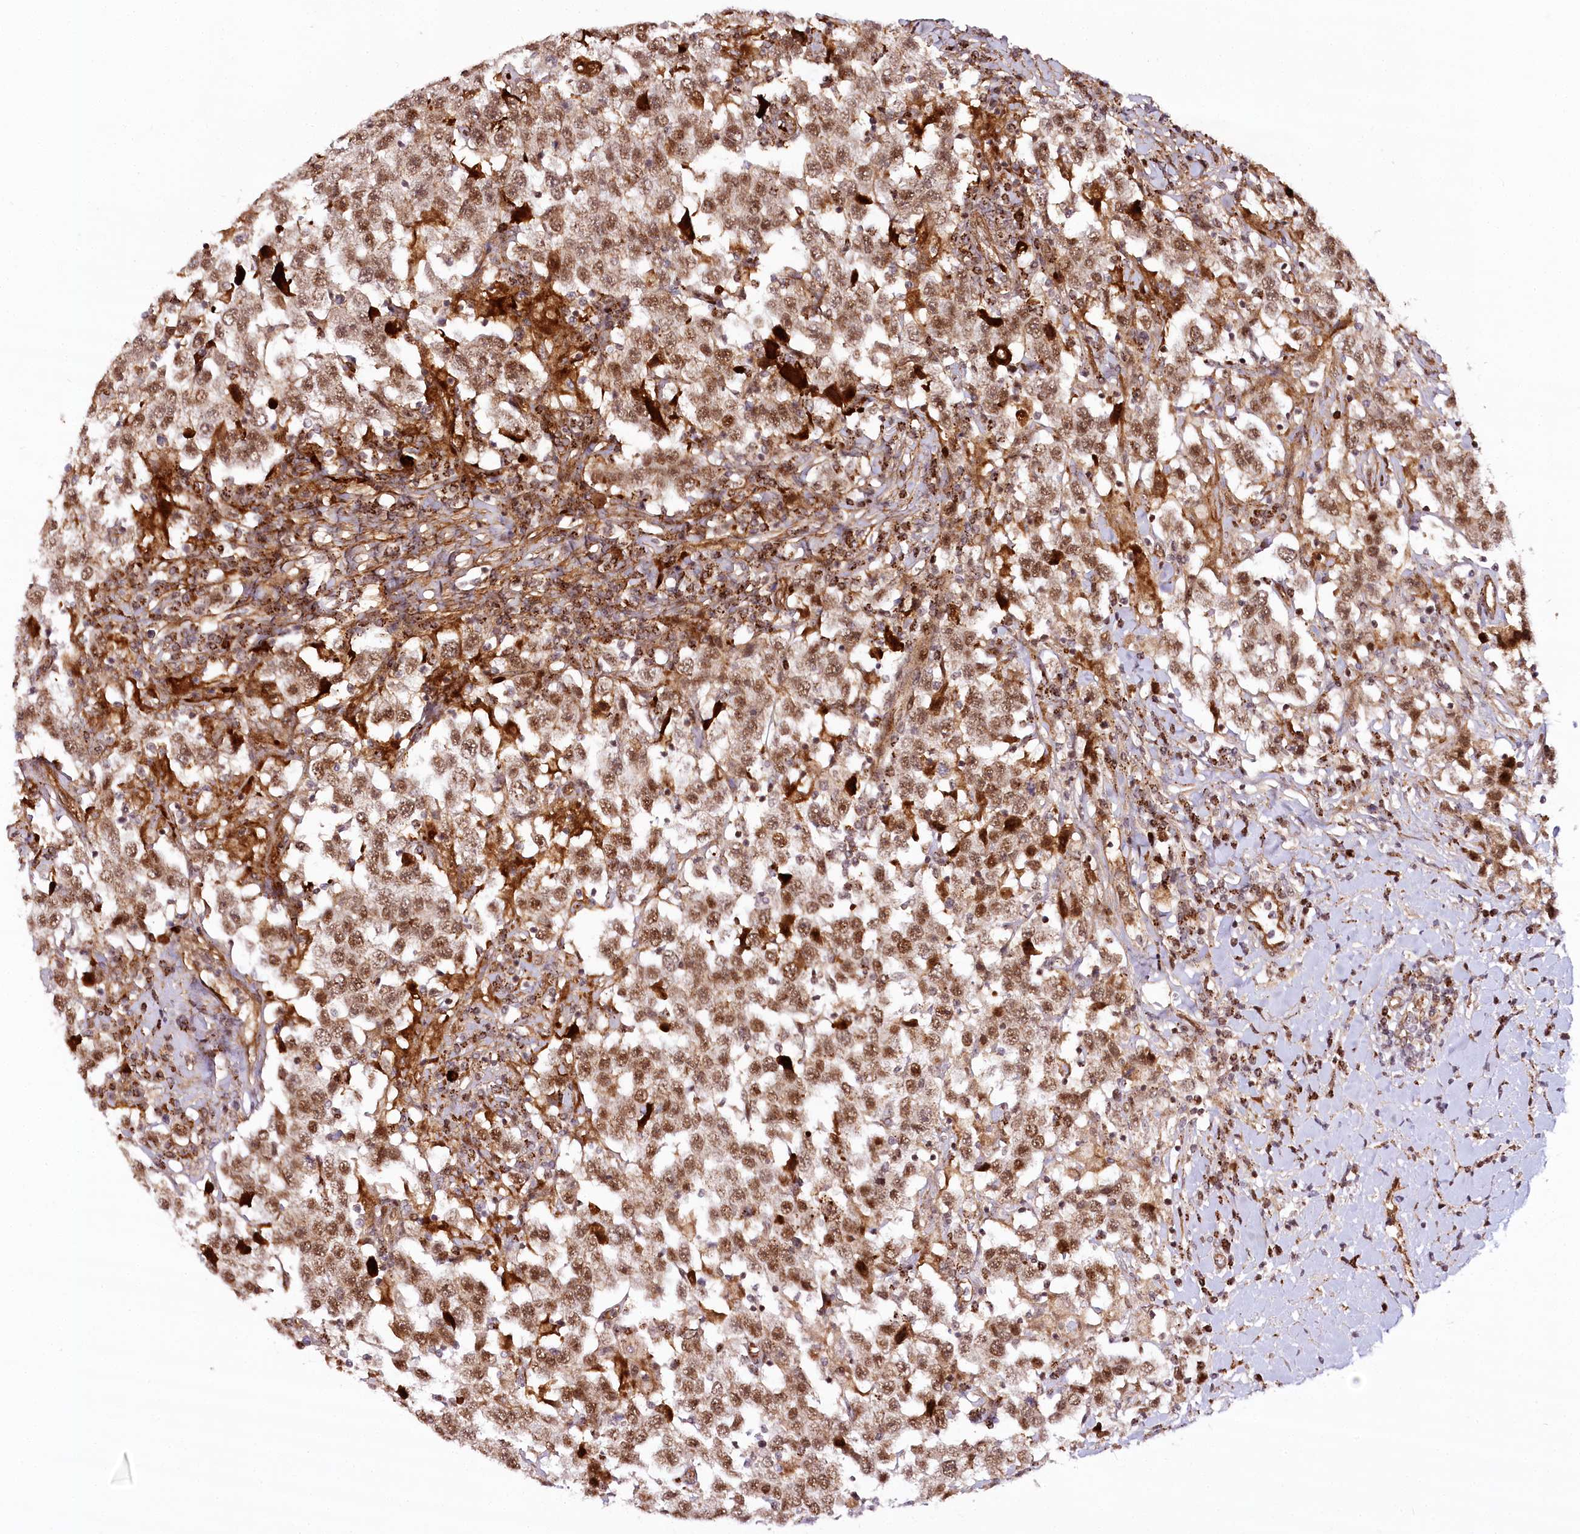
{"staining": {"intensity": "moderate", "quantity": ">75%", "location": "nuclear"}, "tissue": "testis cancer", "cell_type": "Tumor cells", "image_type": "cancer", "snomed": [{"axis": "morphology", "description": "Seminoma, NOS"}, {"axis": "topography", "description": "Testis"}], "caption": "Tumor cells display medium levels of moderate nuclear positivity in approximately >75% of cells in human testis seminoma.", "gene": "COPG1", "patient": {"sex": "male", "age": 41}}